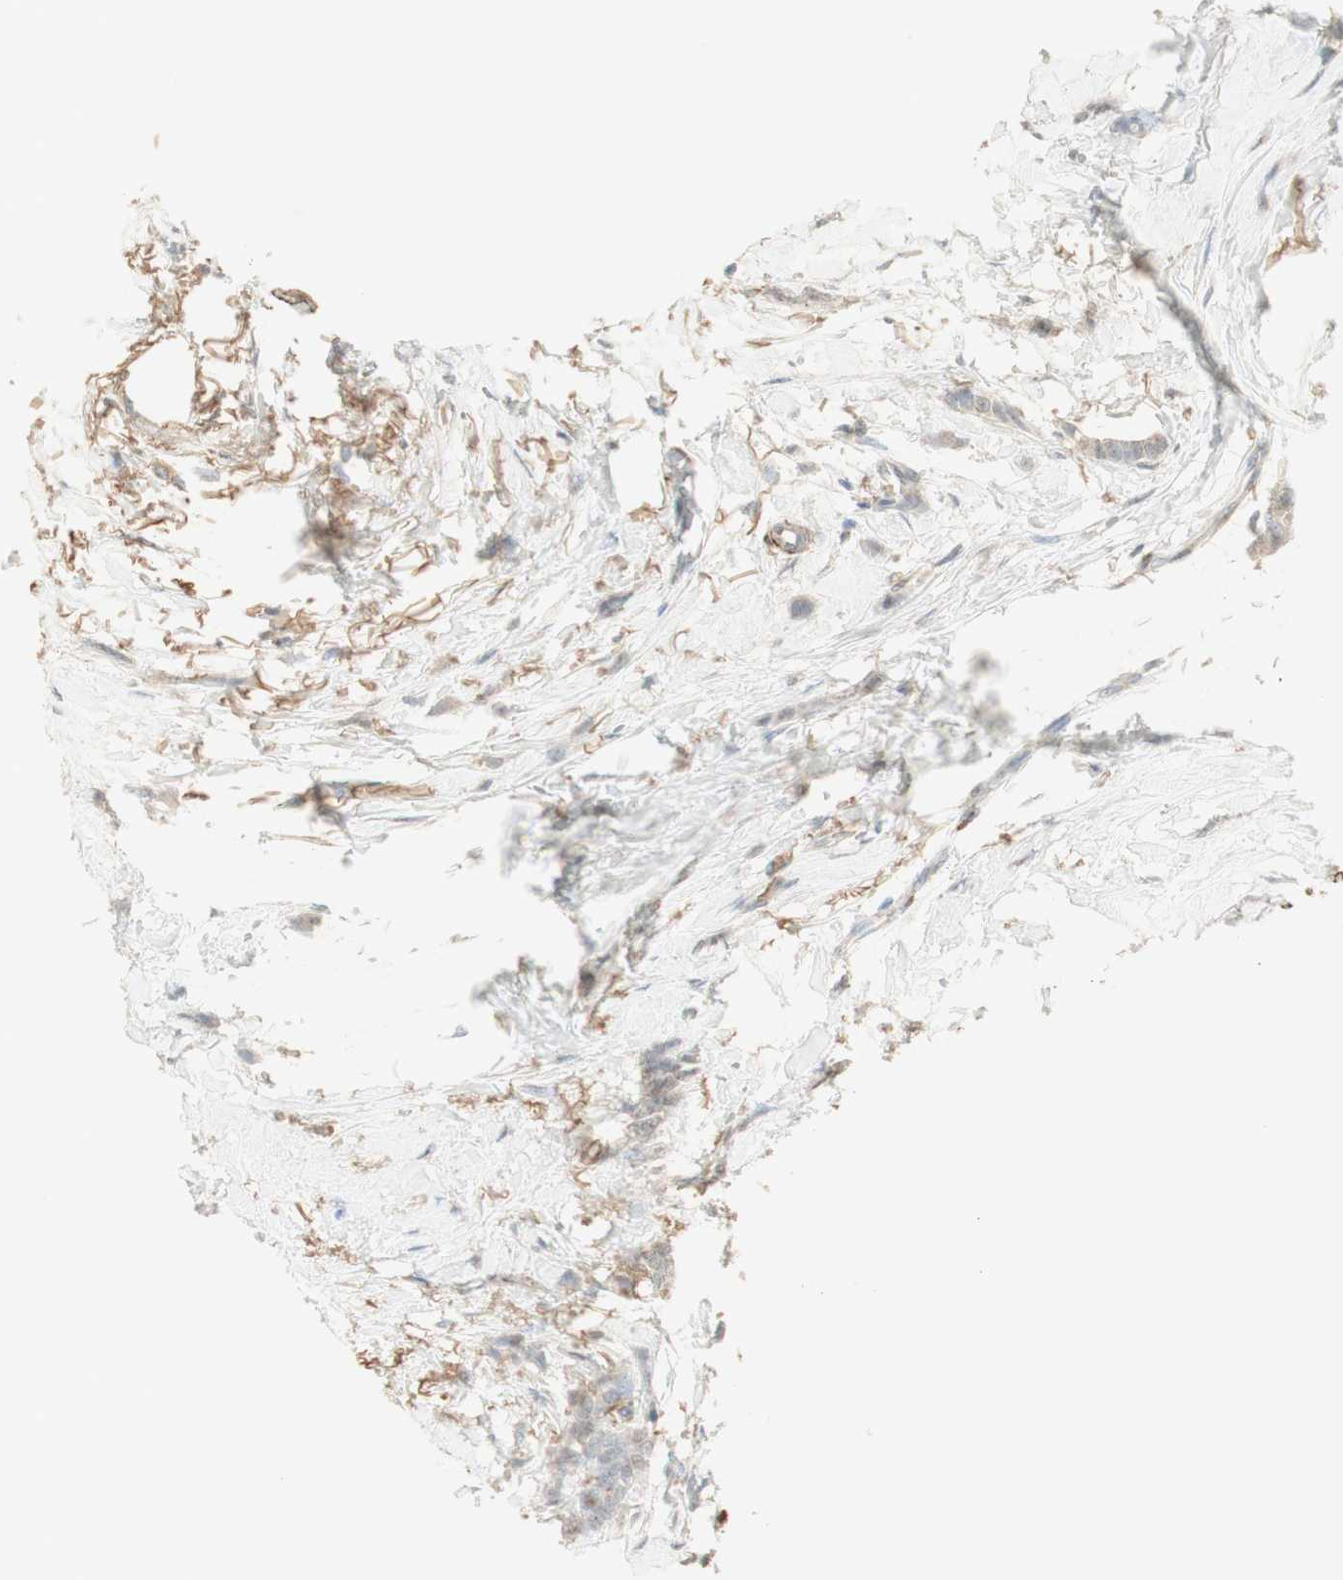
{"staining": {"intensity": "negative", "quantity": "none", "location": "none"}, "tissue": "breast cancer", "cell_type": "Tumor cells", "image_type": "cancer", "snomed": [{"axis": "morphology", "description": "Lobular carcinoma, in situ"}, {"axis": "morphology", "description": "Lobular carcinoma"}, {"axis": "topography", "description": "Breast"}], "caption": "DAB immunohistochemical staining of human breast cancer demonstrates no significant expression in tumor cells. (DAB IHC, high magnification).", "gene": "MUC3A", "patient": {"sex": "female", "age": 41}}